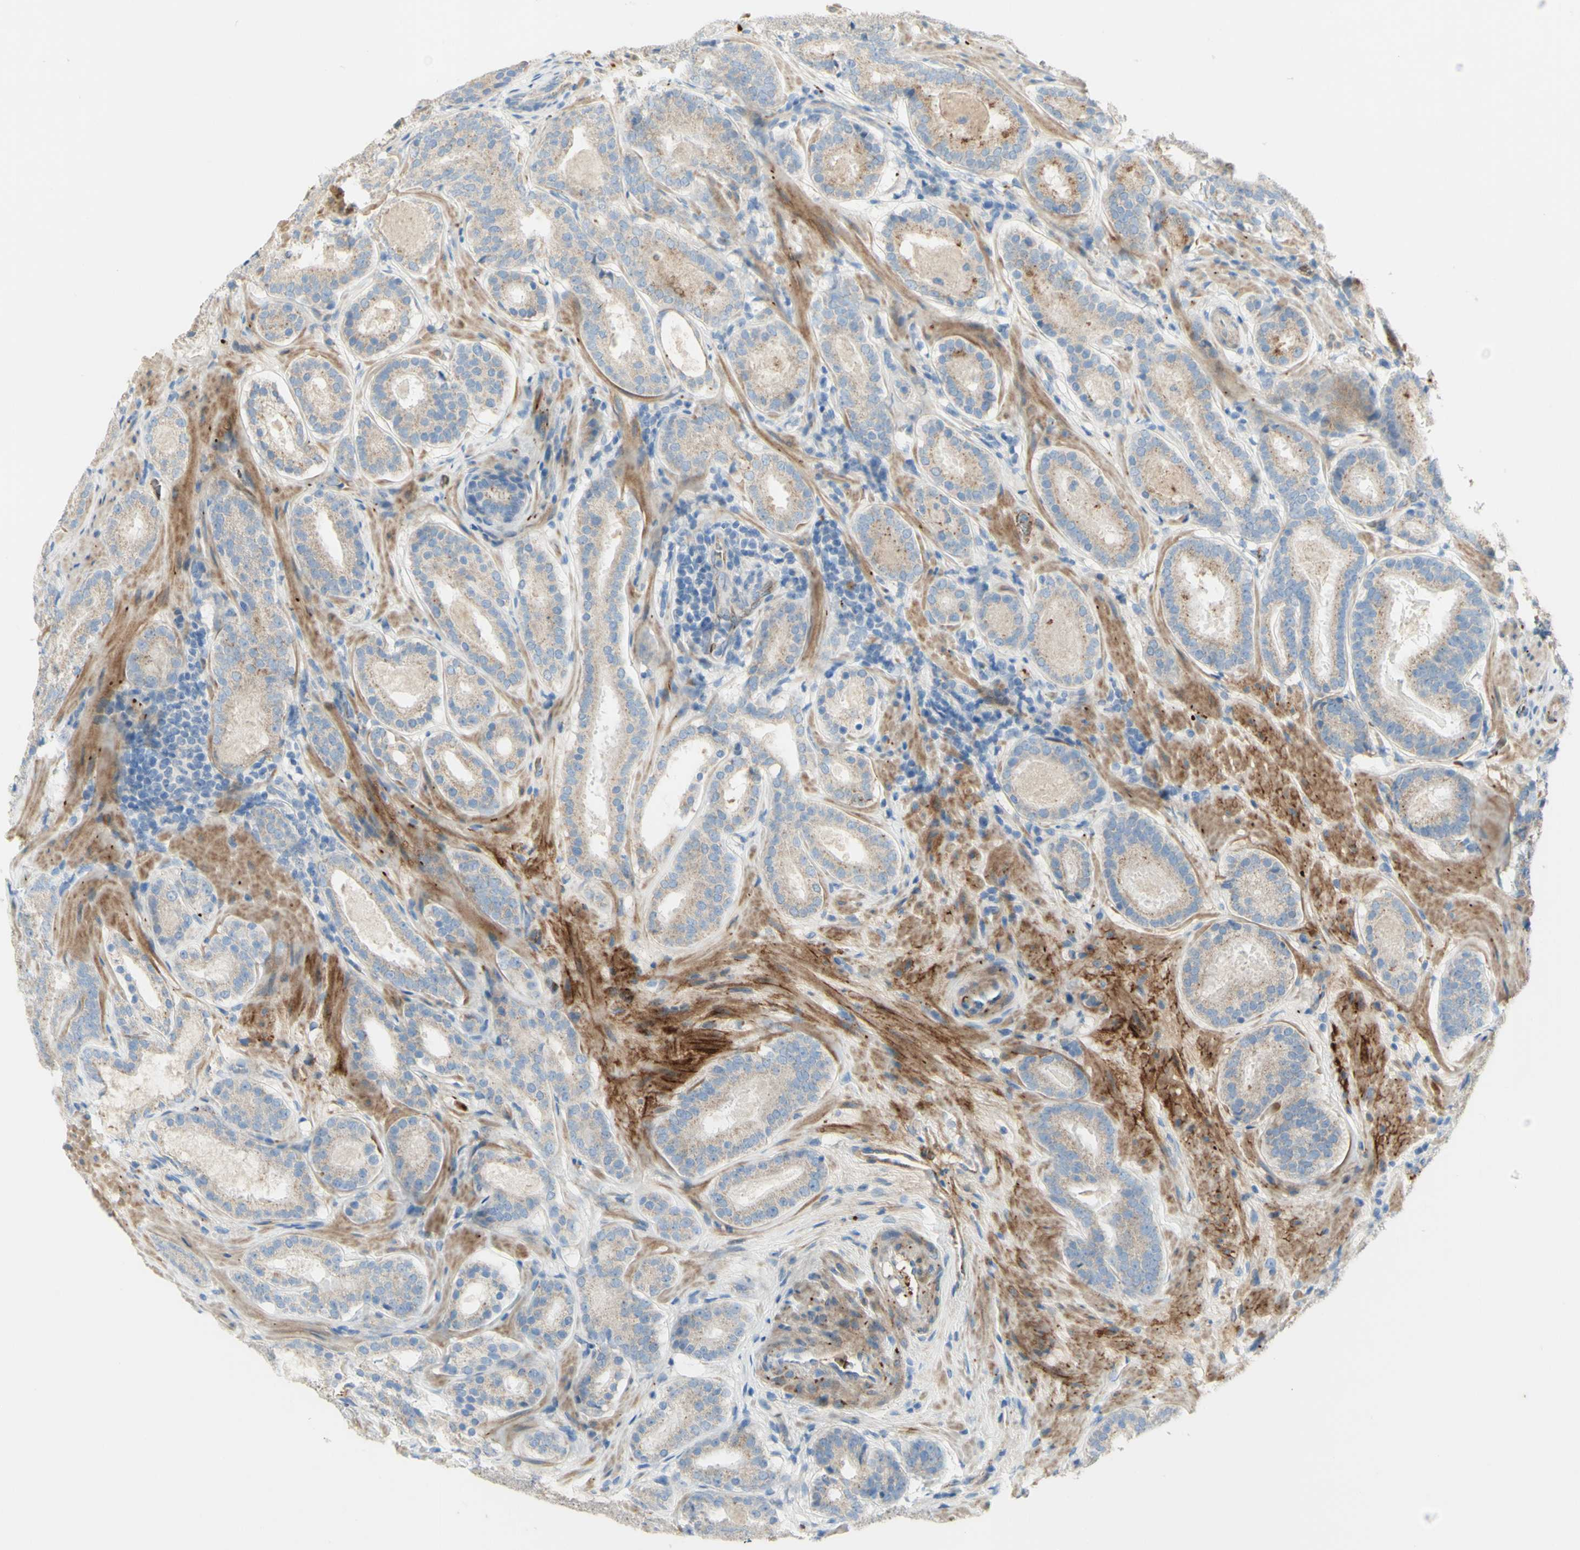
{"staining": {"intensity": "weak", "quantity": ">75%", "location": "cytoplasmic/membranous"}, "tissue": "prostate cancer", "cell_type": "Tumor cells", "image_type": "cancer", "snomed": [{"axis": "morphology", "description": "Adenocarcinoma, Low grade"}, {"axis": "topography", "description": "Prostate"}], "caption": "Immunohistochemistry of human prostate cancer (low-grade adenocarcinoma) demonstrates low levels of weak cytoplasmic/membranous positivity in approximately >75% of tumor cells. The protein is stained brown, and the nuclei are stained in blue (DAB IHC with brightfield microscopy, high magnification).", "gene": "GAN", "patient": {"sex": "male", "age": 69}}